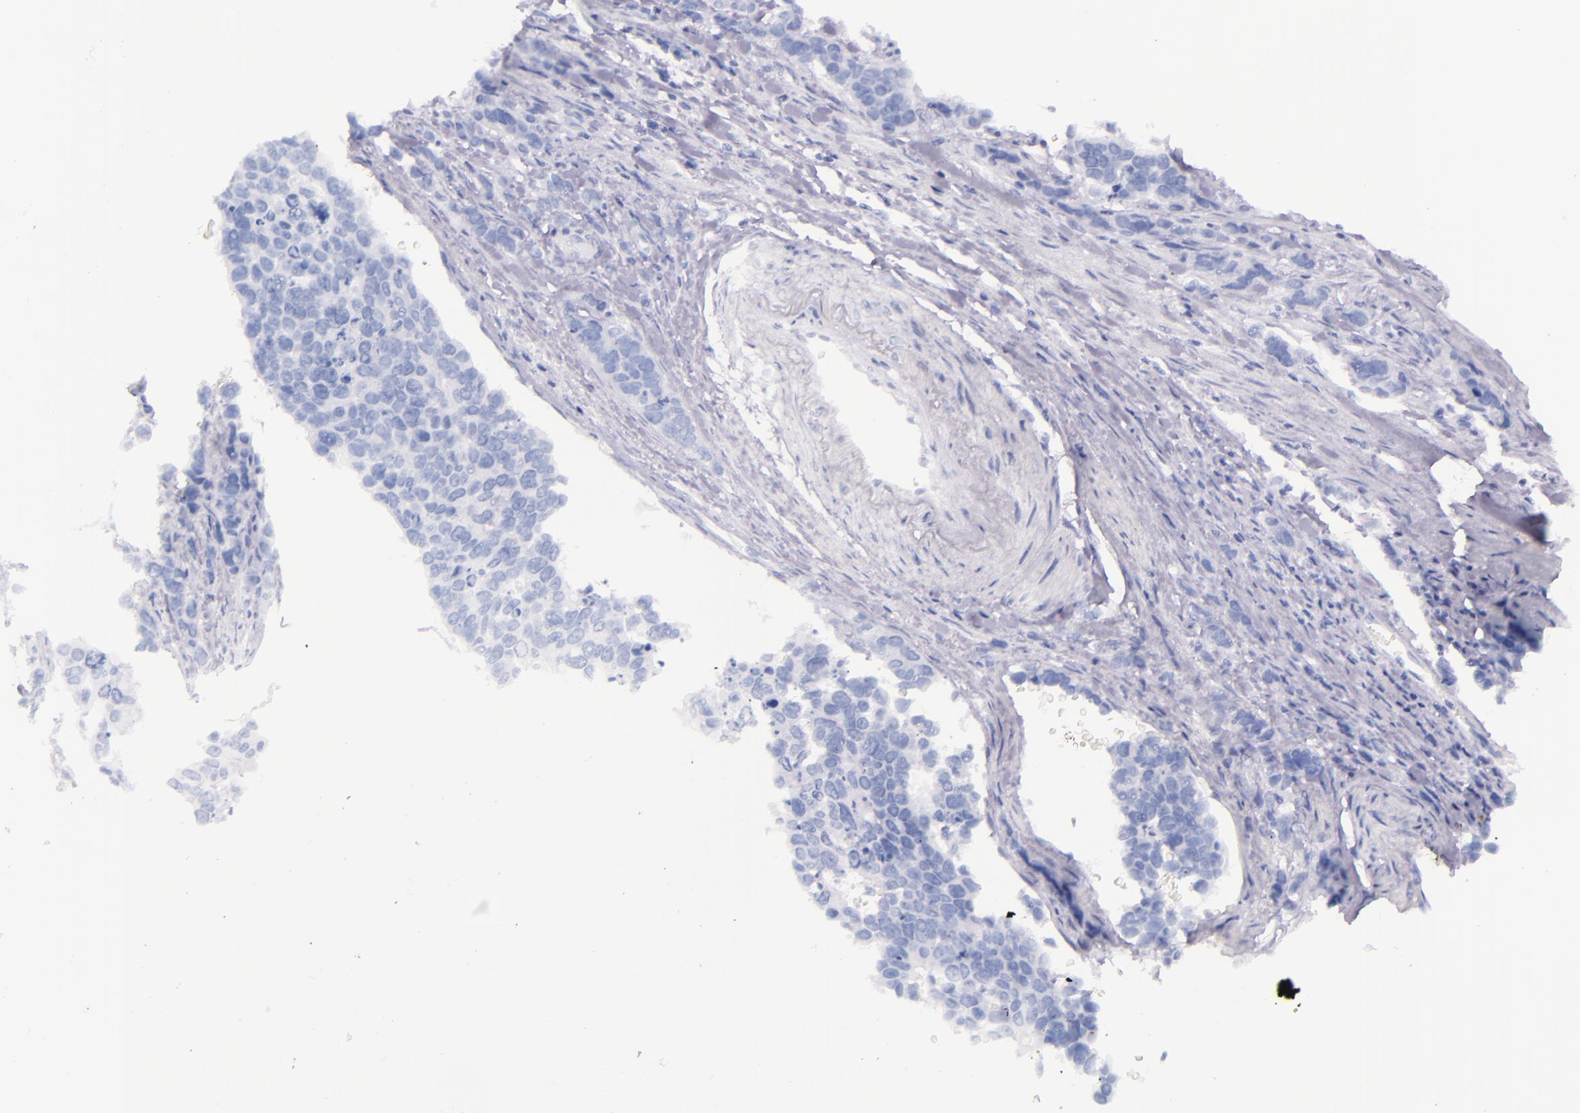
{"staining": {"intensity": "negative", "quantity": "none", "location": "none"}, "tissue": "stomach cancer", "cell_type": "Tumor cells", "image_type": "cancer", "snomed": [{"axis": "morphology", "description": "Adenocarcinoma, NOS"}, {"axis": "topography", "description": "Stomach, upper"}], "caption": "Immunohistochemical staining of stomach cancer (adenocarcinoma) shows no significant positivity in tumor cells. (DAB (3,3'-diaminobenzidine) immunohistochemistry (IHC) with hematoxylin counter stain).", "gene": "SFTPB", "patient": {"sex": "male", "age": 71}}